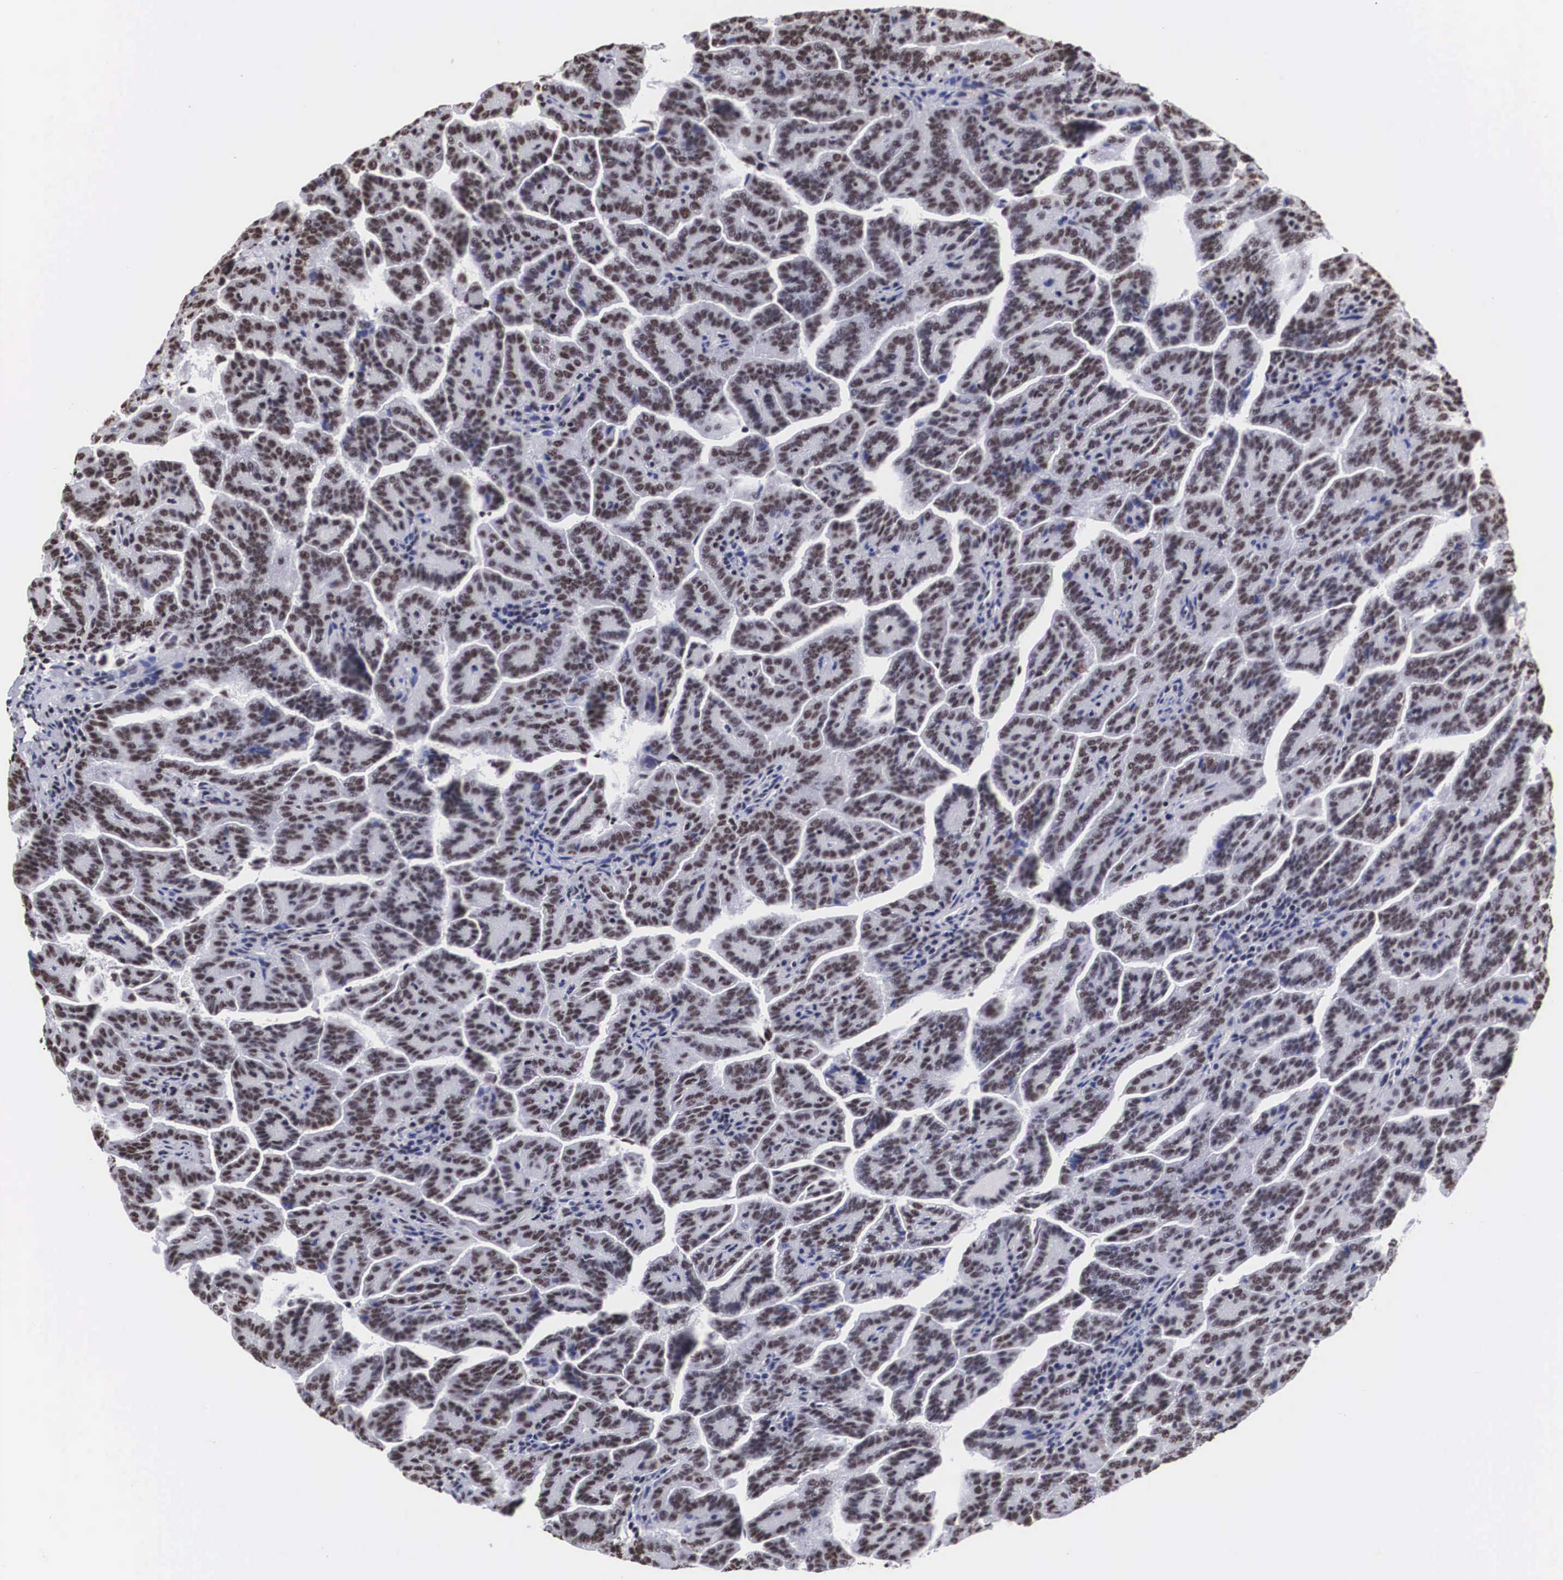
{"staining": {"intensity": "moderate", "quantity": "25%-75%", "location": "nuclear"}, "tissue": "renal cancer", "cell_type": "Tumor cells", "image_type": "cancer", "snomed": [{"axis": "morphology", "description": "Adenocarcinoma, NOS"}, {"axis": "topography", "description": "Kidney"}], "caption": "Protein analysis of adenocarcinoma (renal) tissue demonstrates moderate nuclear positivity in about 25%-75% of tumor cells.", "gene": "ACIN1", "patient": {"sex": "male", "age": 61}}